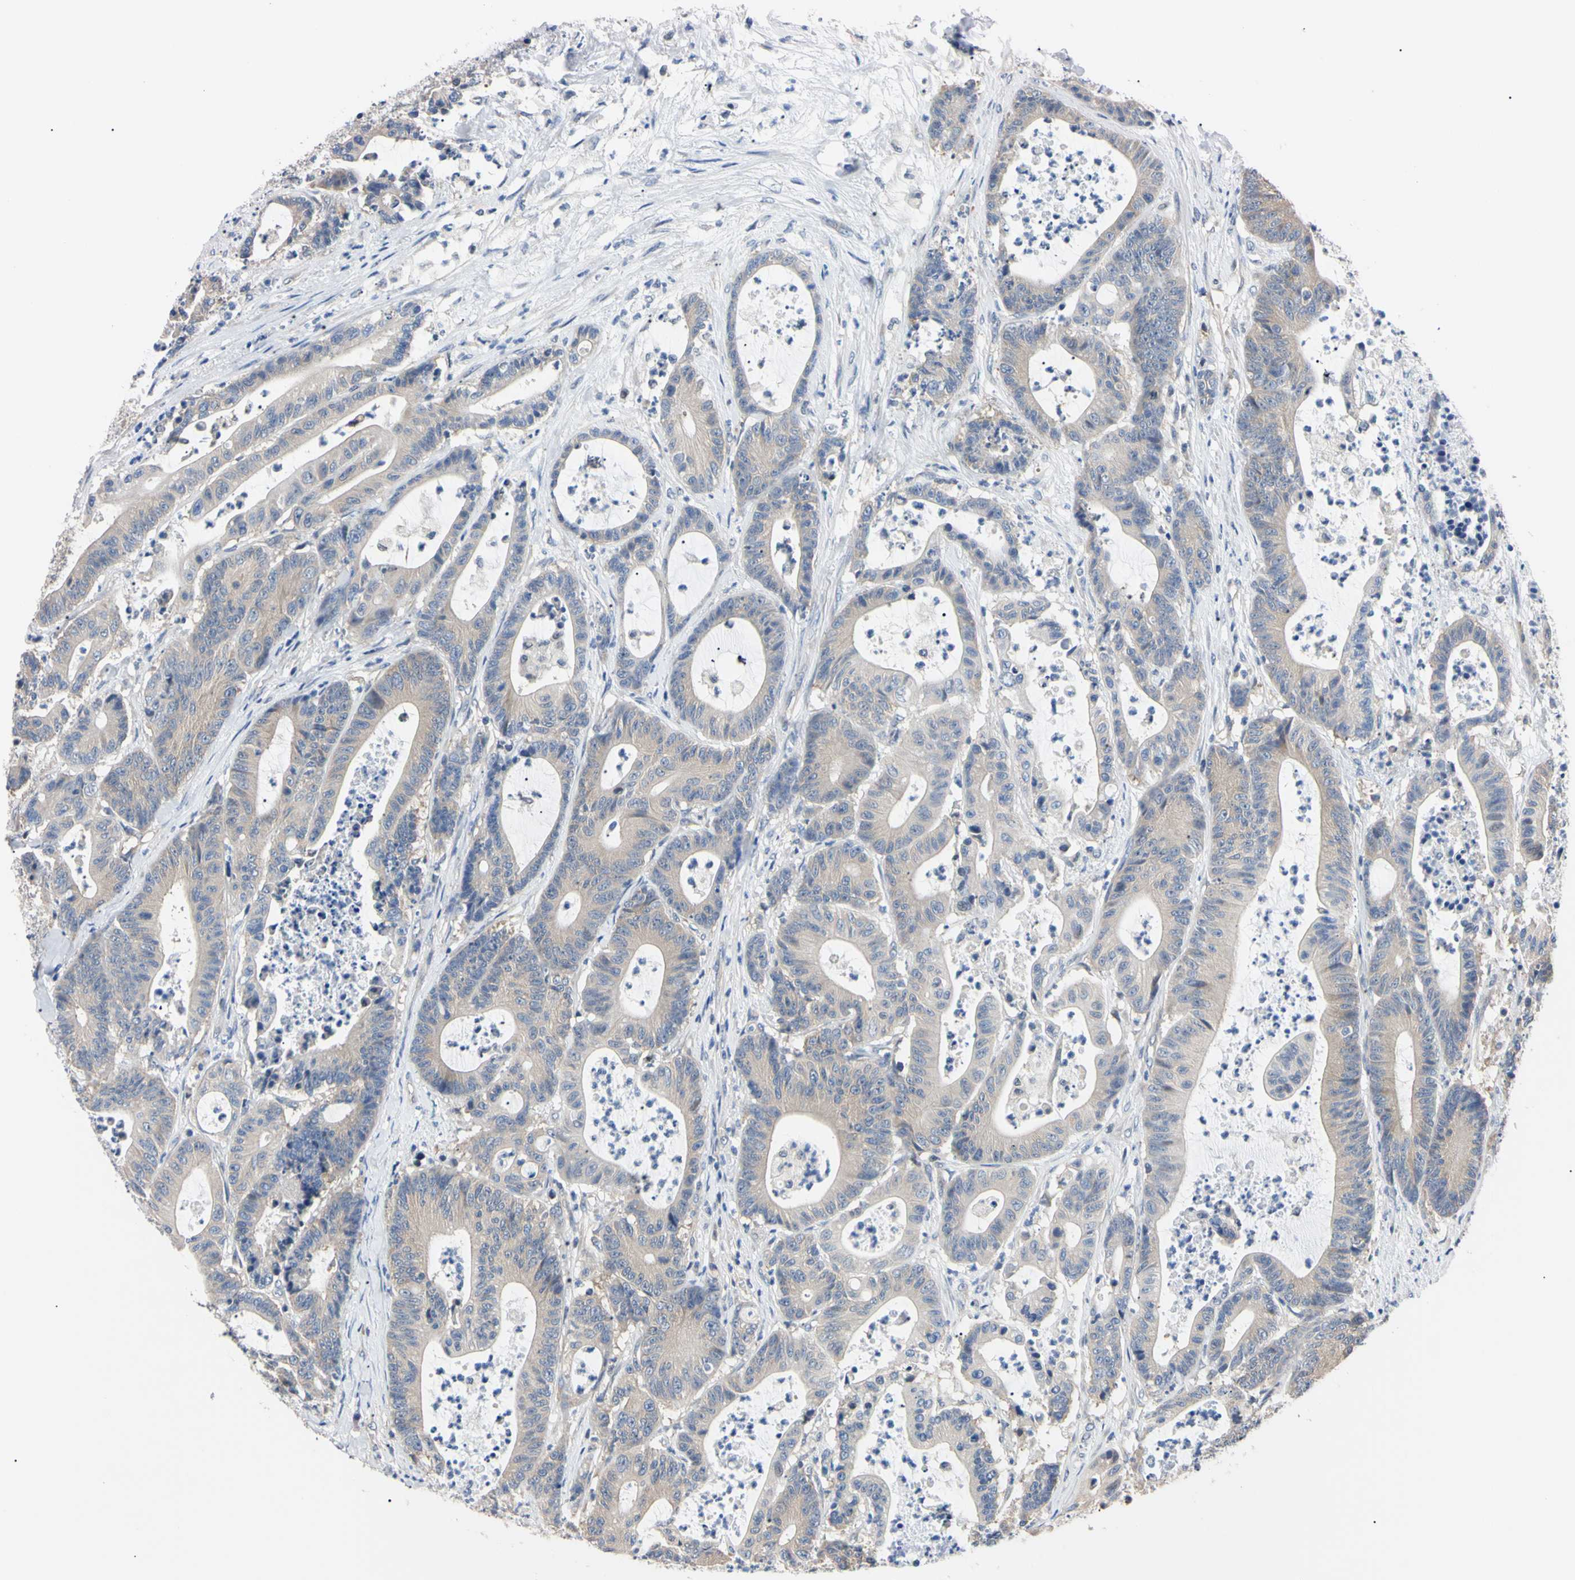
{"staining": {"intensity": "weak", "quantity": ">75%", "location": "cytoplasmic/membranous"}, "tissue": "colorectal cancer", "cell_type": "Tumor cells", "image_type": "cancer", "snomed": [{"axis": "morphology", "description": "Adenocarcinoma, NOS"}, {"axis": "topography", "description": "Colon"}], "caption": "This histopathology image reveals immunohistochemistry staining of human colorectal cancer, with low weak cytoplasmic/membranous positivity in approximately >75% of tumor cells.", "gene": "RARS1", "patient": {"sex": "female", "age": 84}}